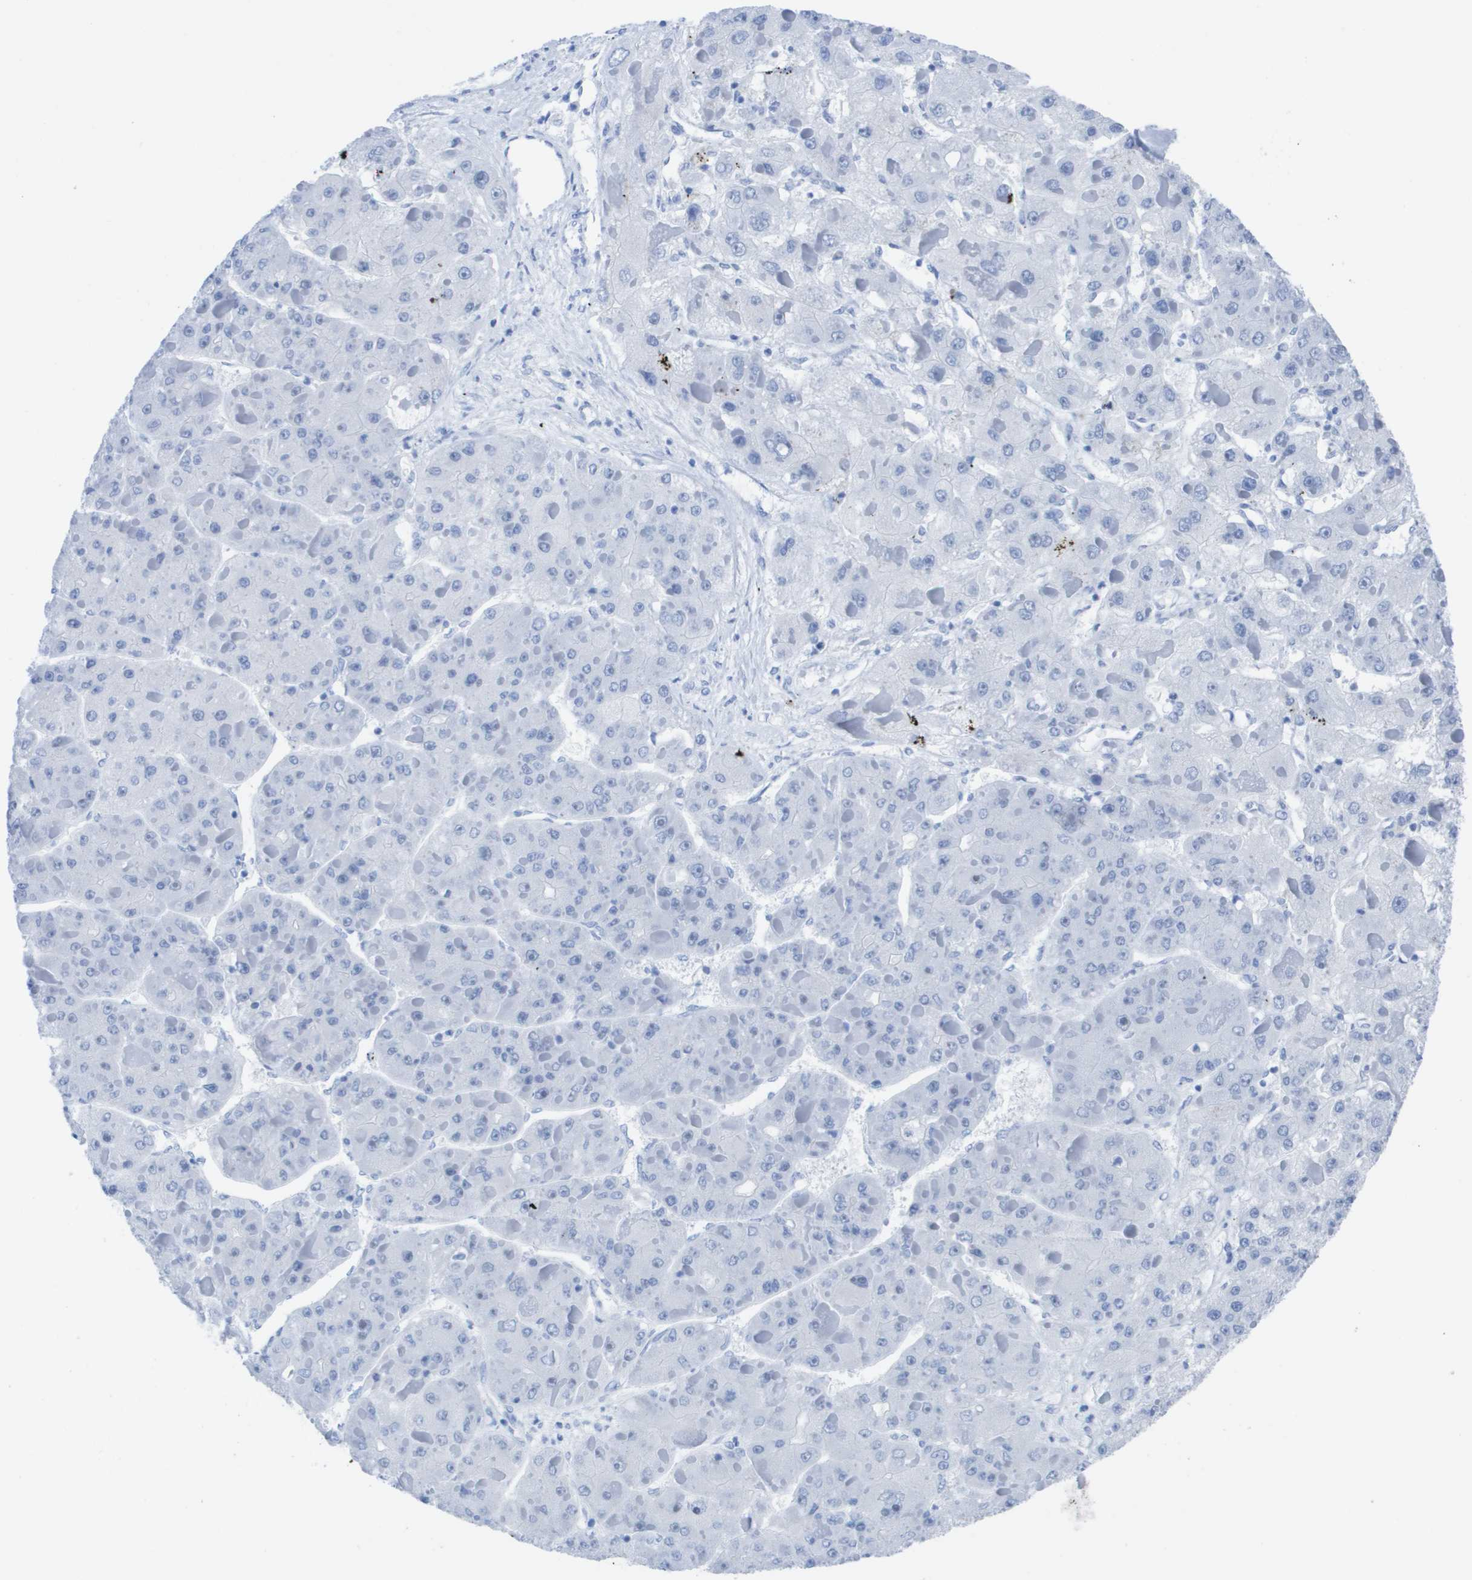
{"staining": {"intensity": "negative", "quantity": "none", "location": "none"}, "tissue": "liver cancer", "cell_type": "Tumor cells", "image_type": "cancer", "snomed": [{"axis": "morphology", "description": "Carcinoma, Hepatocellular, NOS"}, {"axis": "topography", "description": "Liver"}], "caption": "Immunohistochemistry (IHC) image of human liver cancer stained for a protein (brown), which exhibits no staining in tumor cells.", "gene": "KCNA3", "patient": {"sex": "female", "age": 73}}